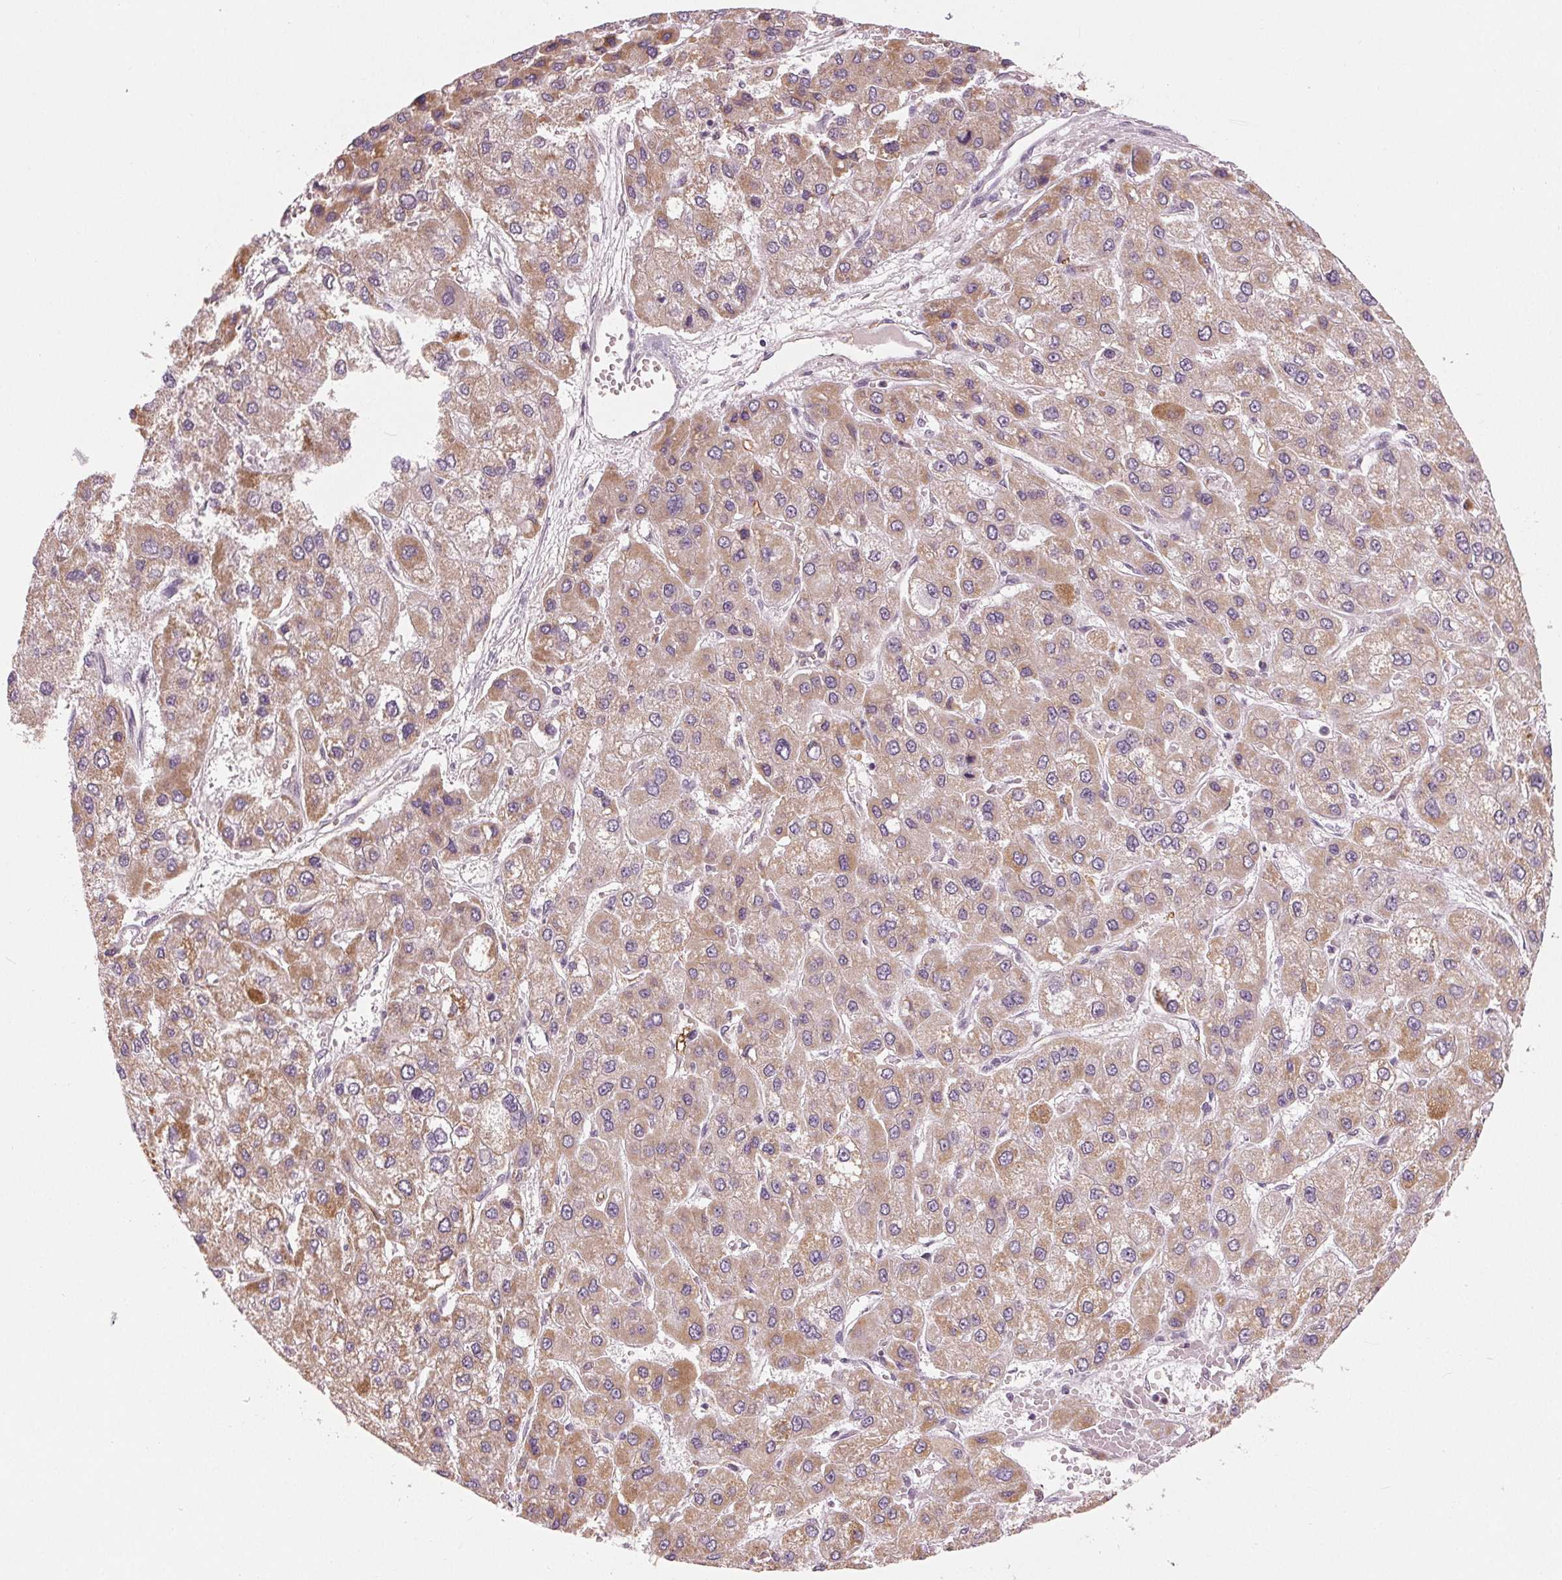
{"staining": {"intensity": "moderate", "quantity": "25%-75%", "location": "cytoplasmic/membranous"}, "tissue": "liver cancer", "cell_type": "Tumor cells", "image_type": "cancer", "snomed": [{"axis": "morphology", "description": "Carcinoma, Hepatocellular, NOS"}, {"axis": "topography", "description": "Liver"}], "caption": "Hepatocellular carcinoma (liver) stained for a protein reveals moderate cytoplasmic/membranous positivity in tumor cells. (Brightfield microscopy of DAB IHC at high magnification).", "gene": "ZNF605", "patient": {"sex": "female", "age": 41}}